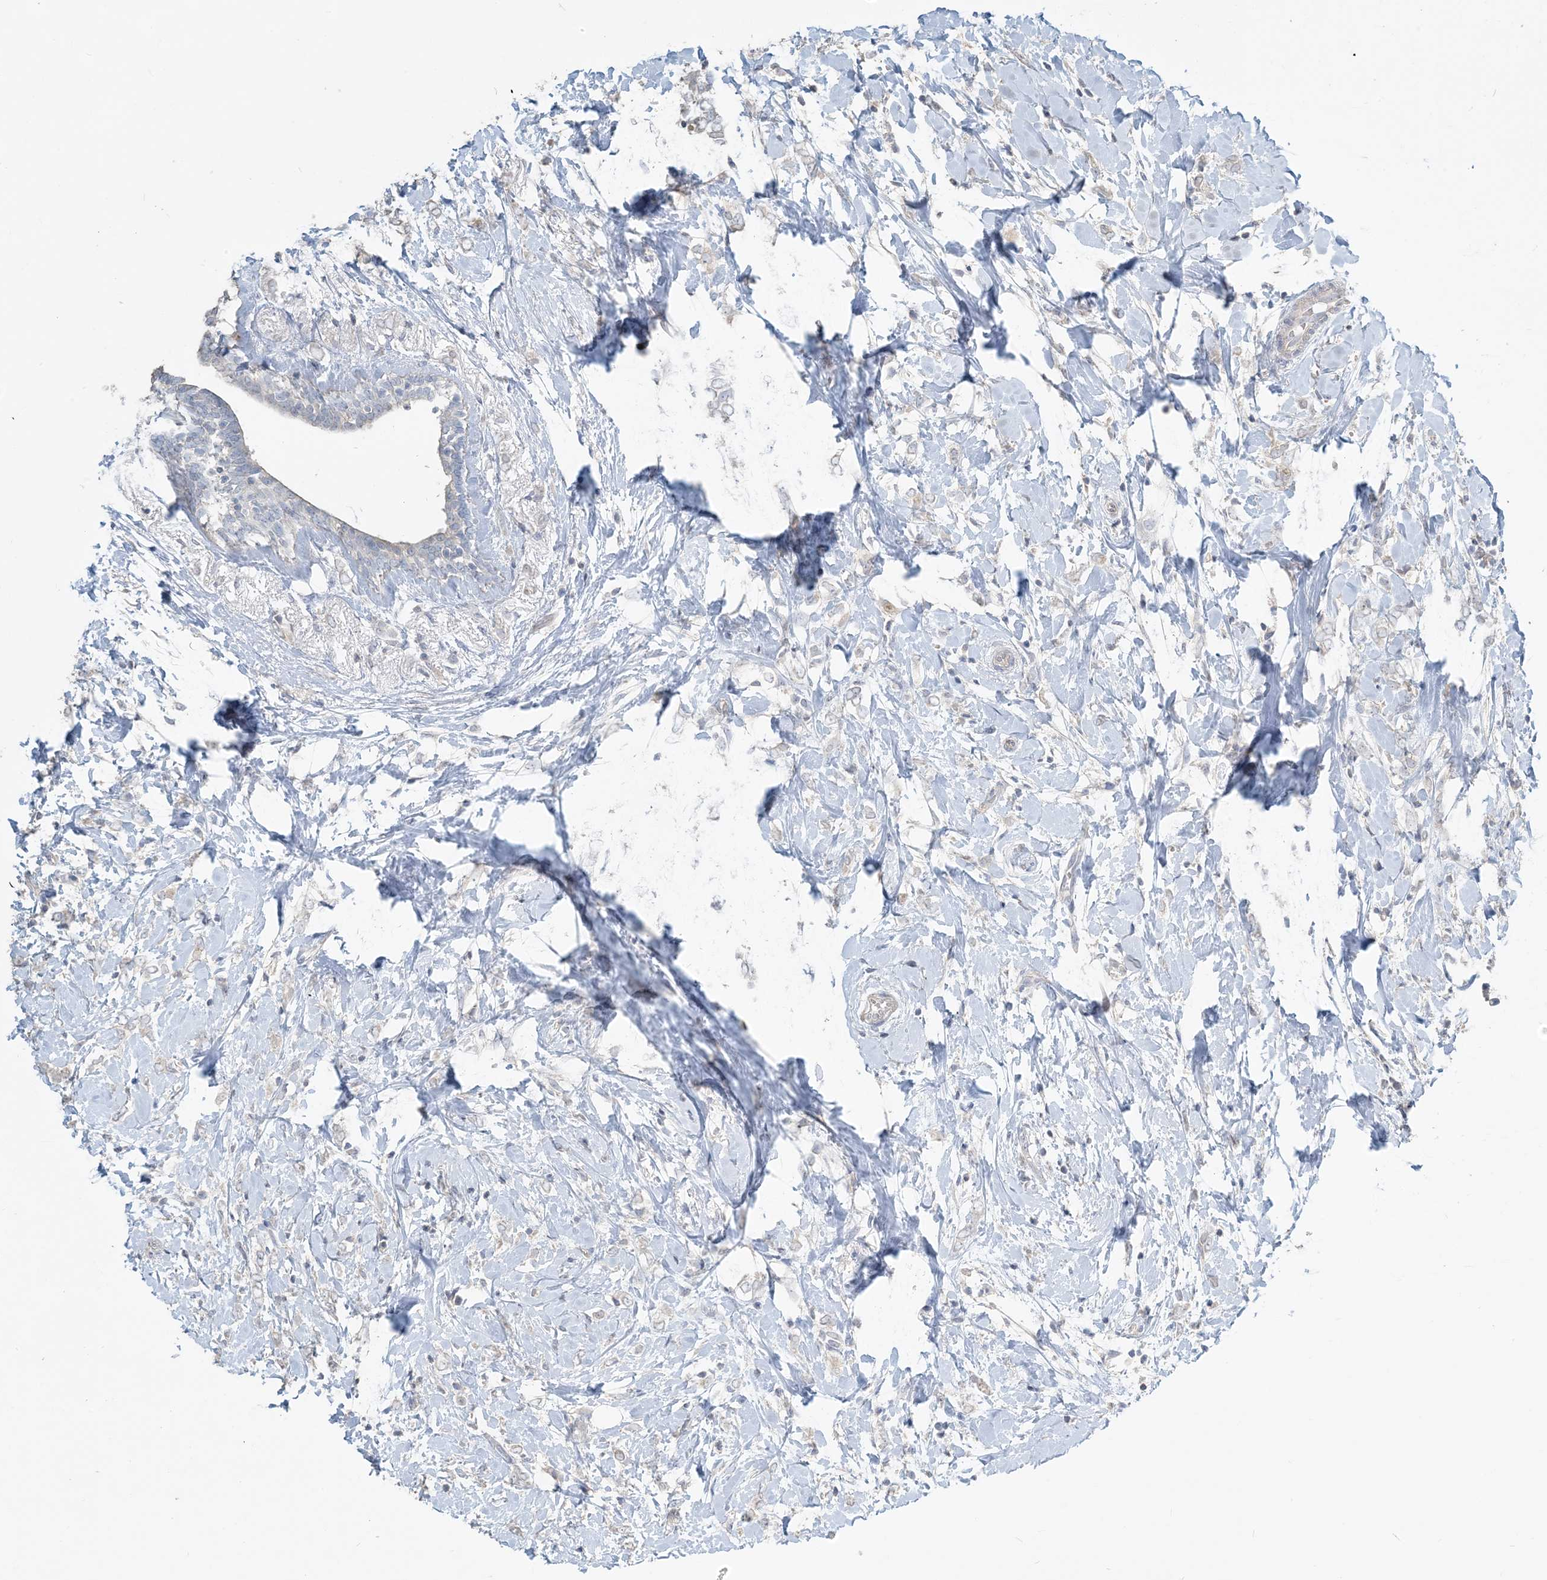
{"staining": {"intensity": "negative", "quantity": "none", "location": "none"}, "tissue": "breast cancer", "cell_type": "Tumor cells", "image_type": "cancer", "snomed": [{"axis": "morphology", "description": "Normal tissue, NOS"}, {"axis": "morphology", "description": "Lobular carcinoma"}, {"axis": "topography", "description": "Breast"}], "caption": "Immunohistochemical staining of lobular carcinoma (breast) demonstrates no significant positivity in tumor cells.", "gene": "NPHS2", "patient": {"sex": "female", "age": 47}}